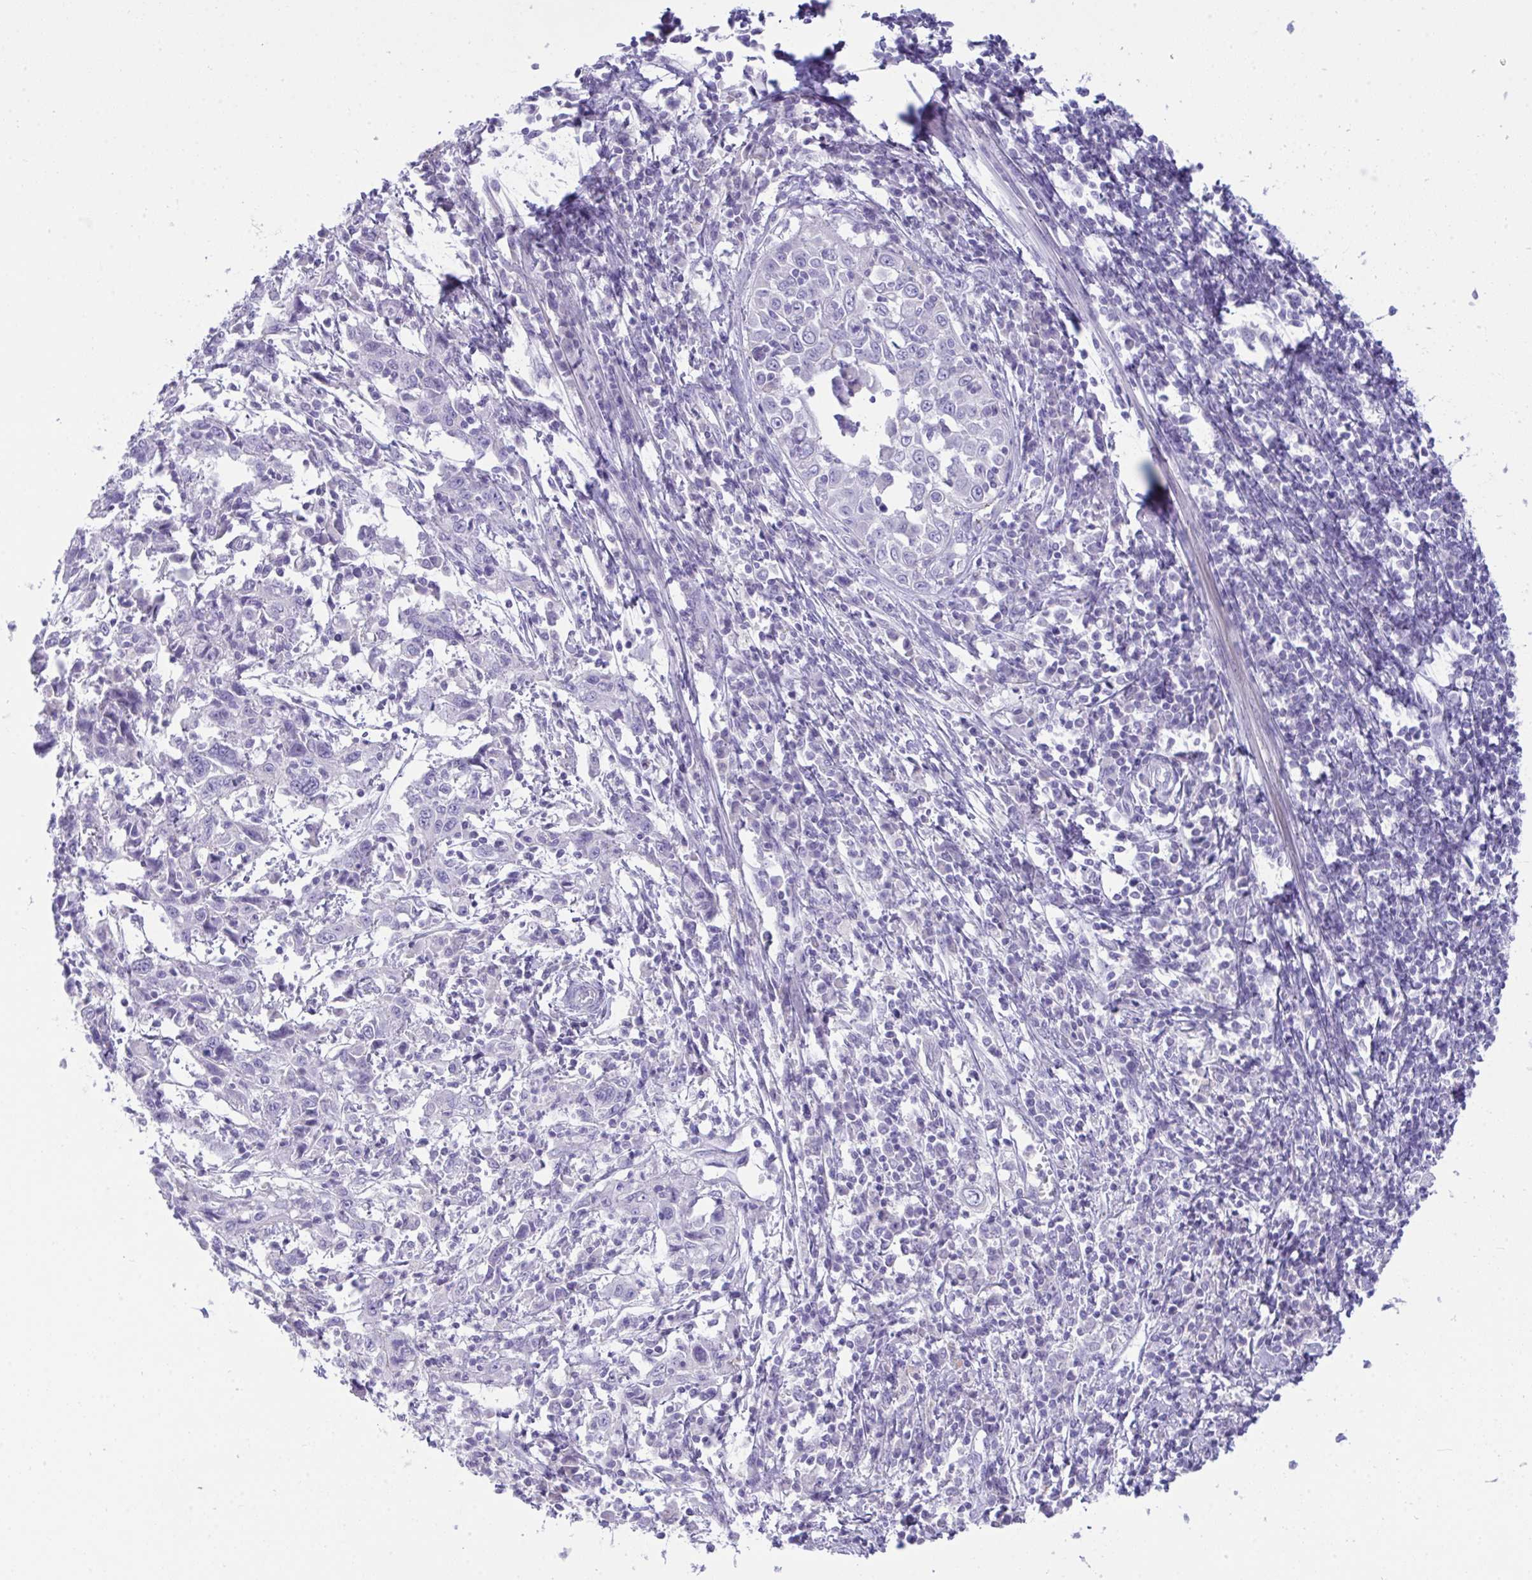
{"staining": {"intensity": "negative", "quantity": "none", "location": "none"}, "tissue": "cervical cancer", "cell_type": "Tumor cells", "image_type": "cancer", "snomed": [{"axis": "morphology", "description": "Squamous cell carcinoma, NOS"}, {"axis": "topography", "description": "Cervix"}], "caption": "High magnification brightfield microscopy of cervical squamous cell carcinoma stained with DAB (3,3'-diaminobenzidine) (brown) and counterstained with hematoxylin (blue): tumor cells show no significant expression. The staining is performed using DAB brown chromogen with nuclei counter-stained in using hematoxylin.", "gene": "GLB1L2", "patient": {"sex": "female", "age": 46}}